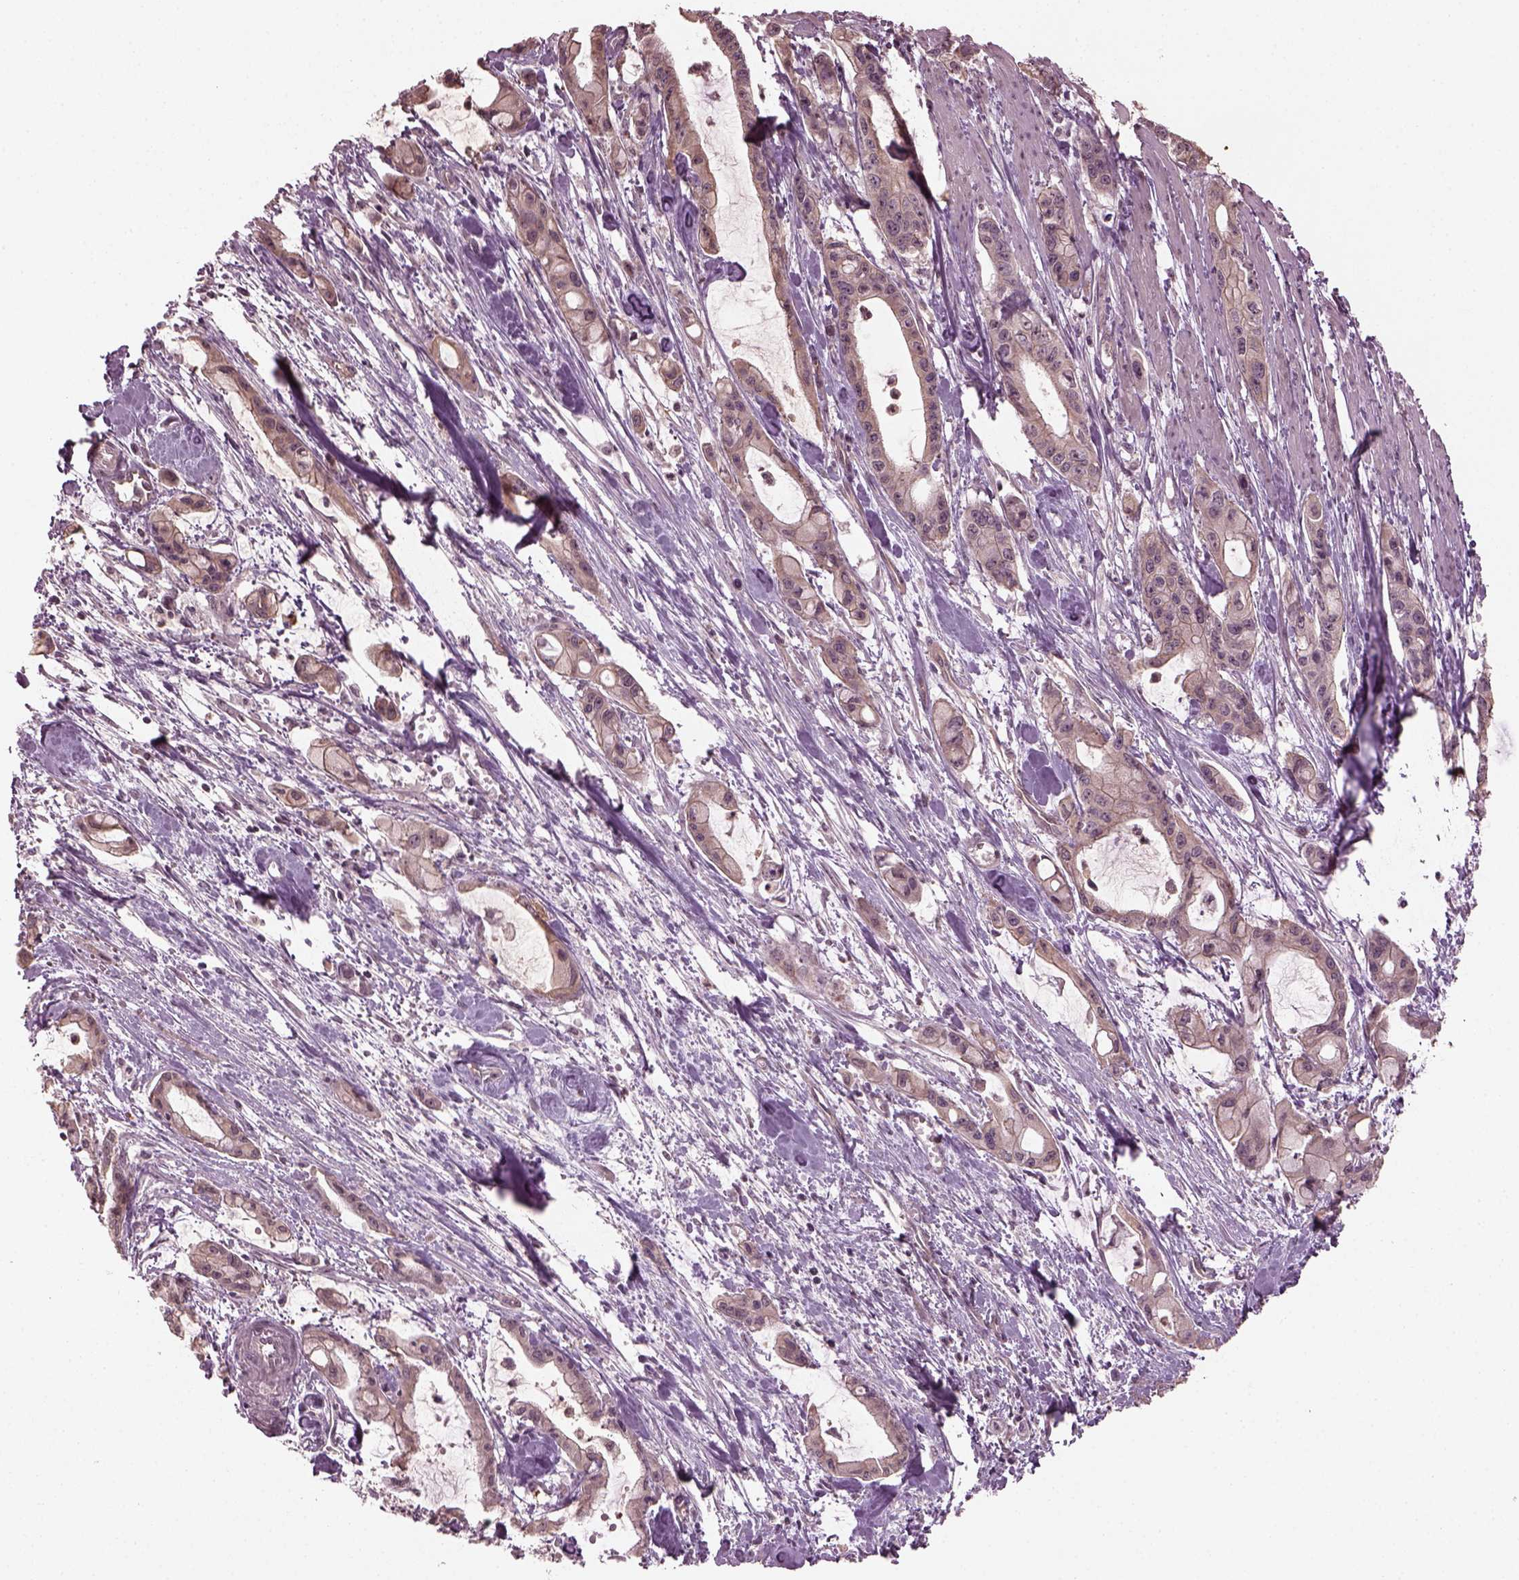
{"staining": {"intensity": "weak", "quantity": "25%-75%", "location": "cytoplasmic/membranous"}, "tissue": "pancreatic cancer", "cell_type": "Tumor cells", "image_type": "cancer", "snomed": [{"axis": "morphology", "description": "Adenocarcinoma, NOS"}, {"axis": "topography", "description": "Pancreas"}], "caption": "Pancreatic adenocarcinoma stained with a protein marker exhibits weak staining in tumor cells.", "gene": "GNRH1", "patient": {"sex": "male", "age": 48}}